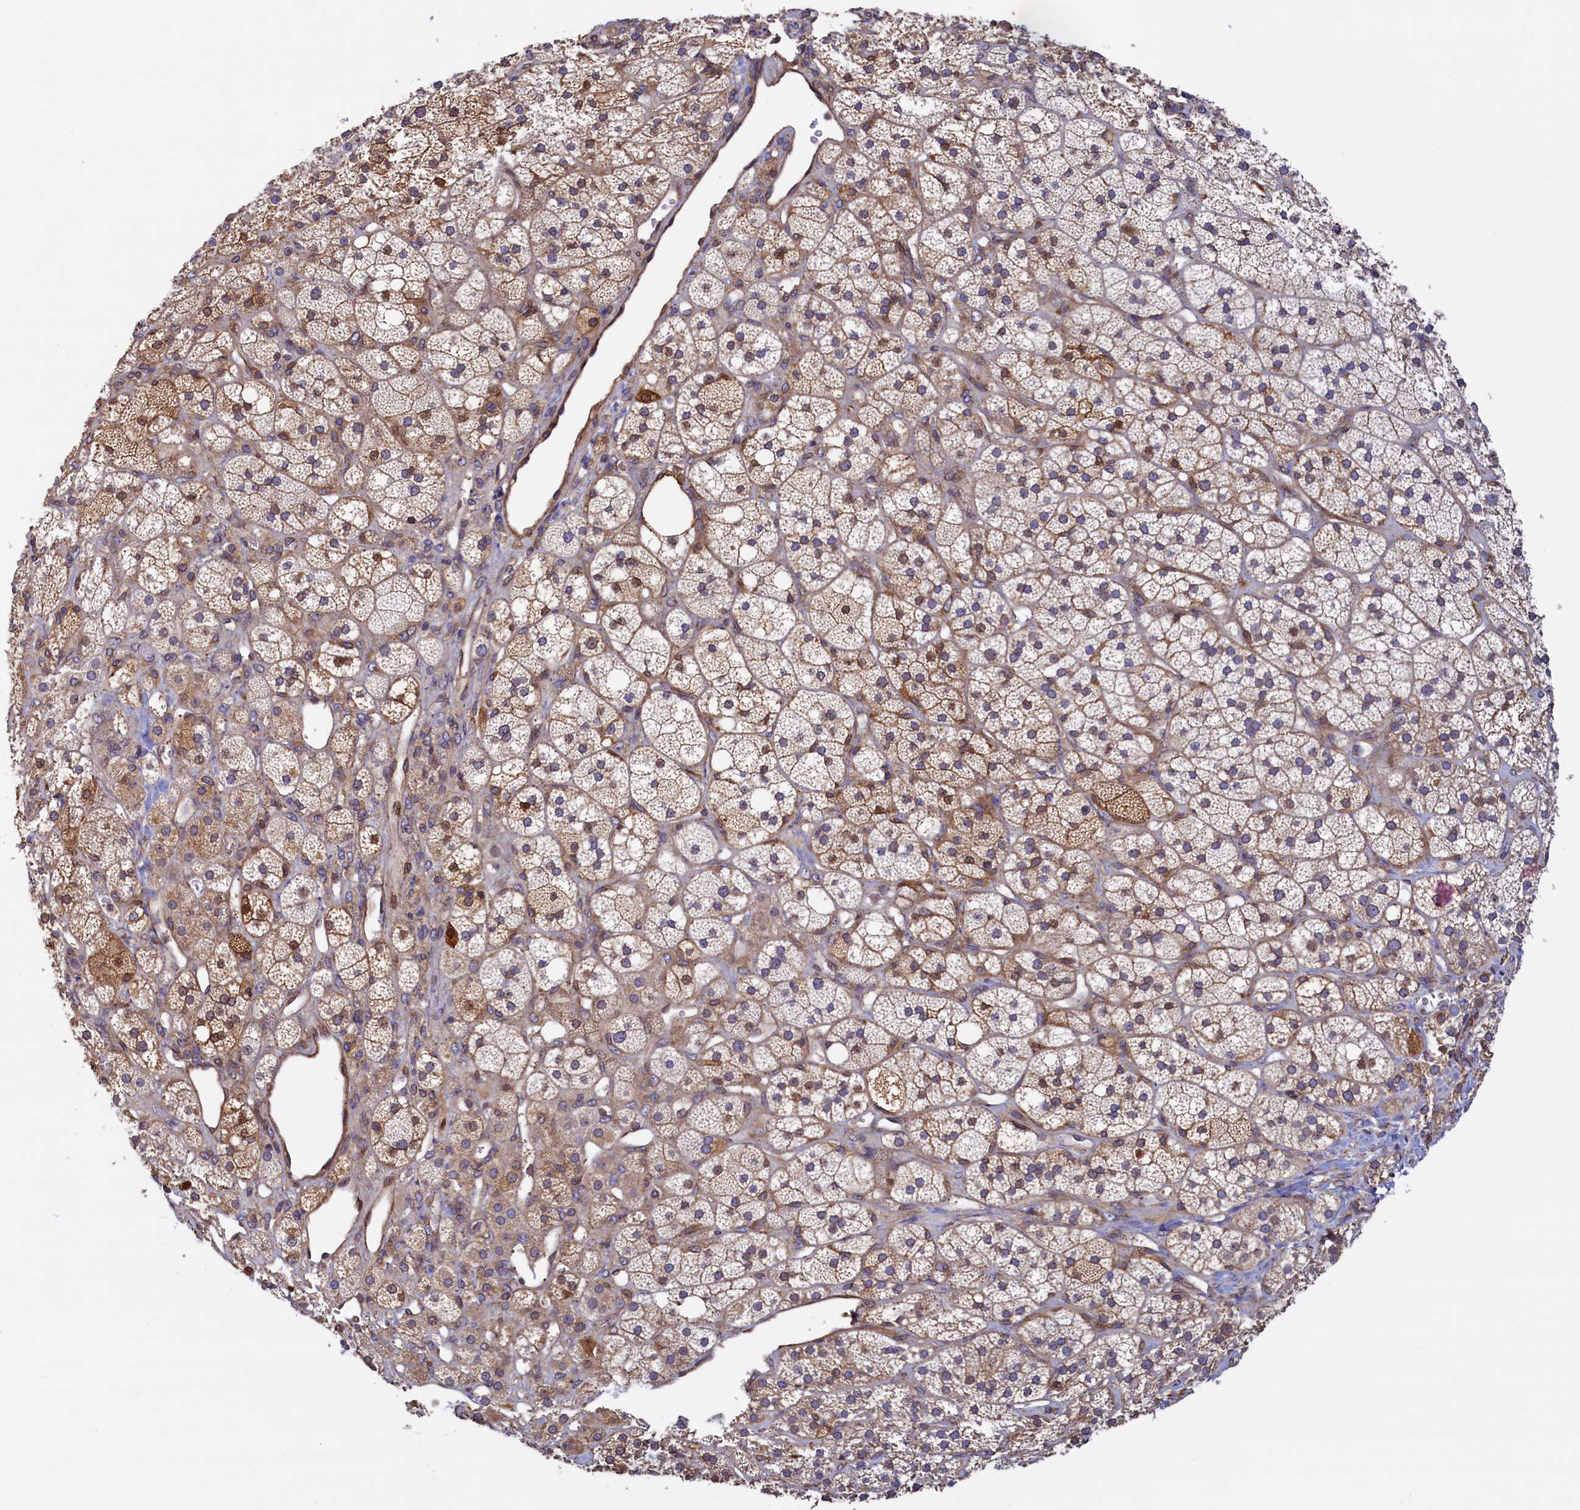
{"staining": {"intensity": "moderate", "quantity": "25%-75%", "location": "cytoplasmic/membranous"}, "tissue": "adrenal gland", "cell_type": "Glandular cells", "image_type": "normal", "snomed": [{"axis": "morphology", "description": "Normal tissue, NOS"}, {"axis": "topography", "description": "Adrenal gland"}], "caption": "Protein staining demonstrates moderate cytoplasmic/membranous staining in approximately 25%-75% of glandular cells in benign adrenal gland. The protein is stained brown, and the nuclei are stained in blue (DAB IHC with brightfield microscopy, high magnification).", "gene": "ATXN2L", "patient": {"sex": "male", "age": 61}}